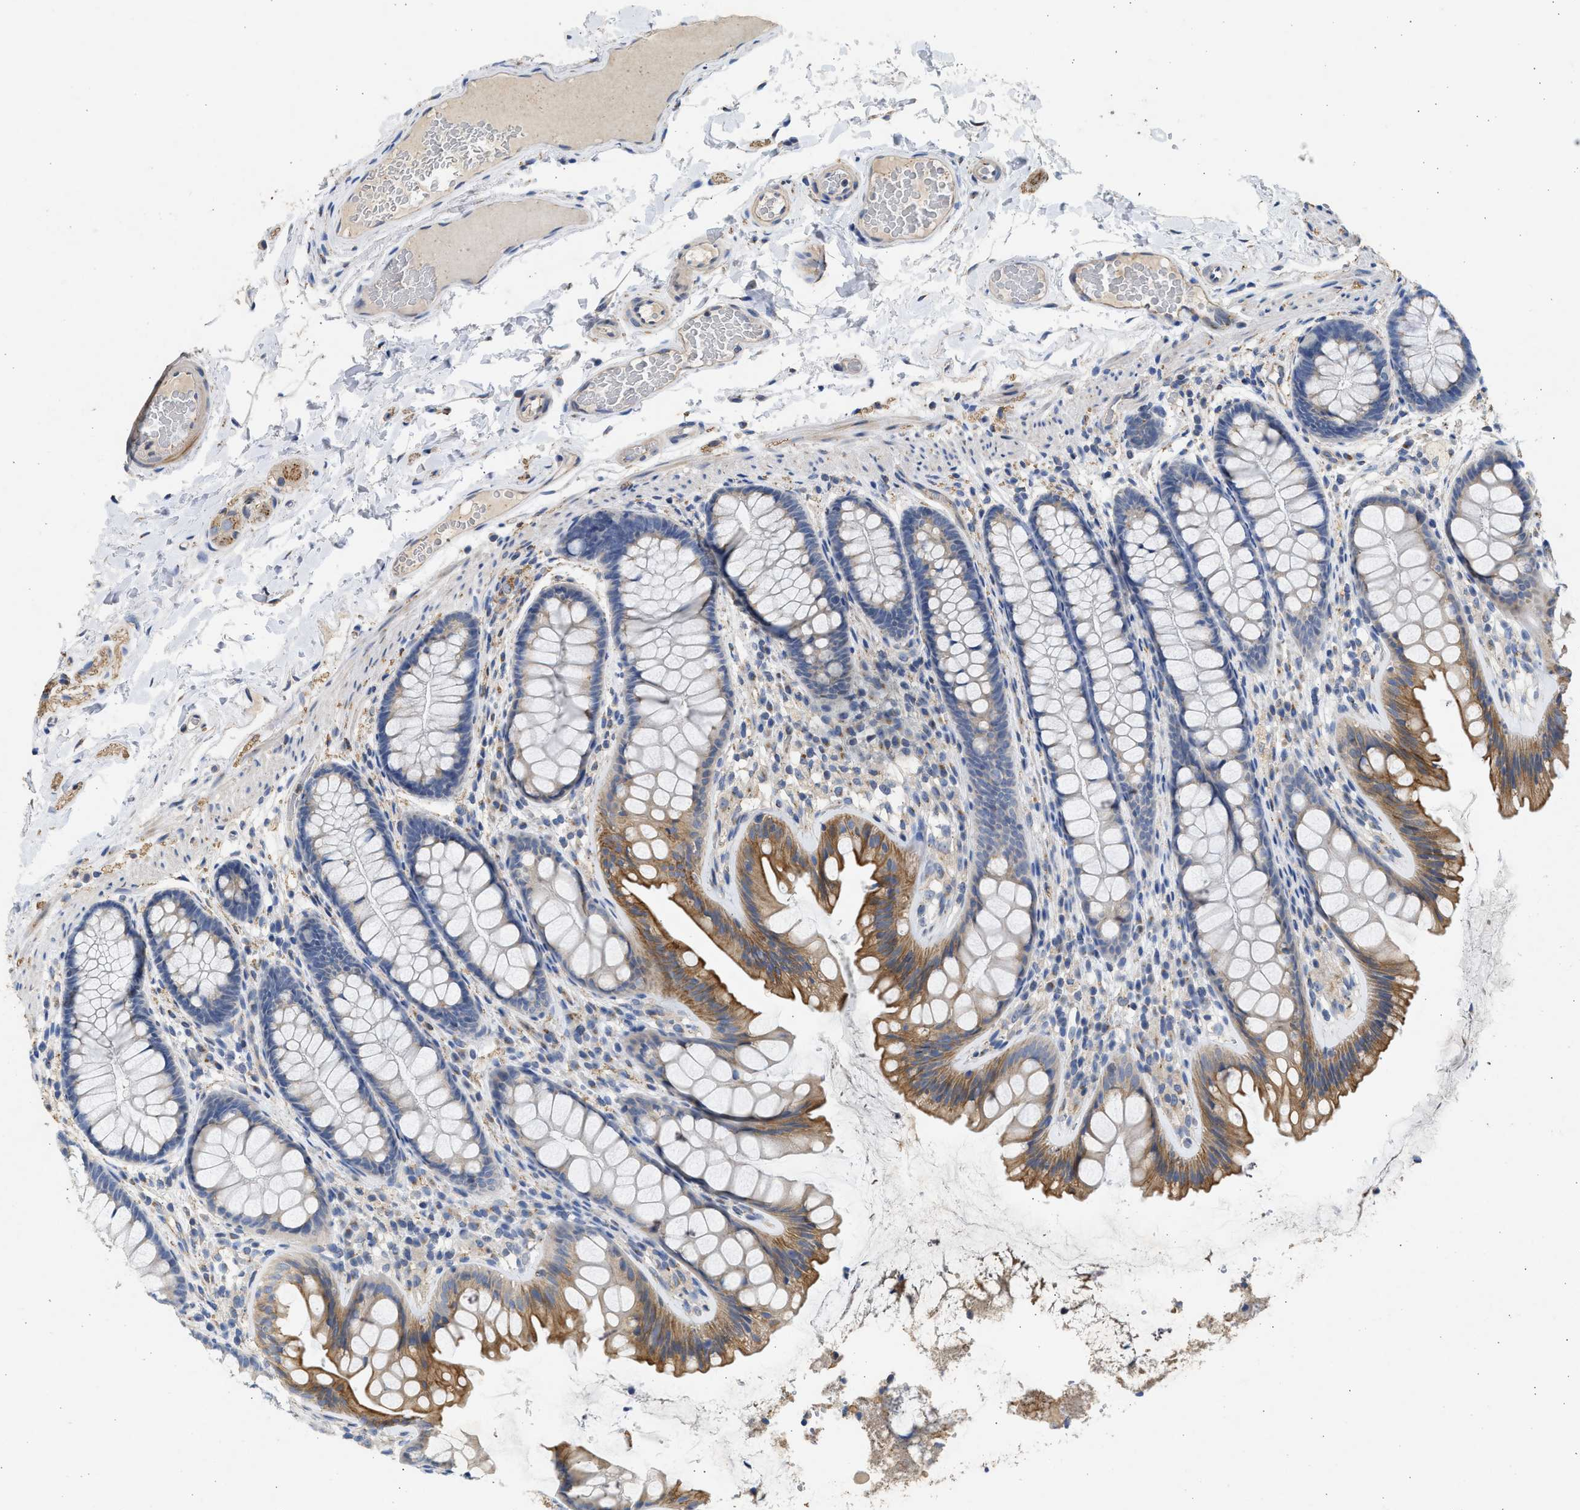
{"staining": {"intensity": "weak", "quantity": ">75%", "location": "cytoplasmic/membranous"}, "tissue": "colon", "cell_type": "Endothelial cells", "image_type": "normal", "snomed": [{"axis": "morphology", "description": "Normal tissue, NOS"}, {"axis": "topography", "description": "Colon"}], "caption": "Protein staining of normal colon shows weak cytoplasmic/membranous staining in approximately >75% of endothelial cells.", "gene": "IPO8", "patient": {"sex": "female", "age": 56}}